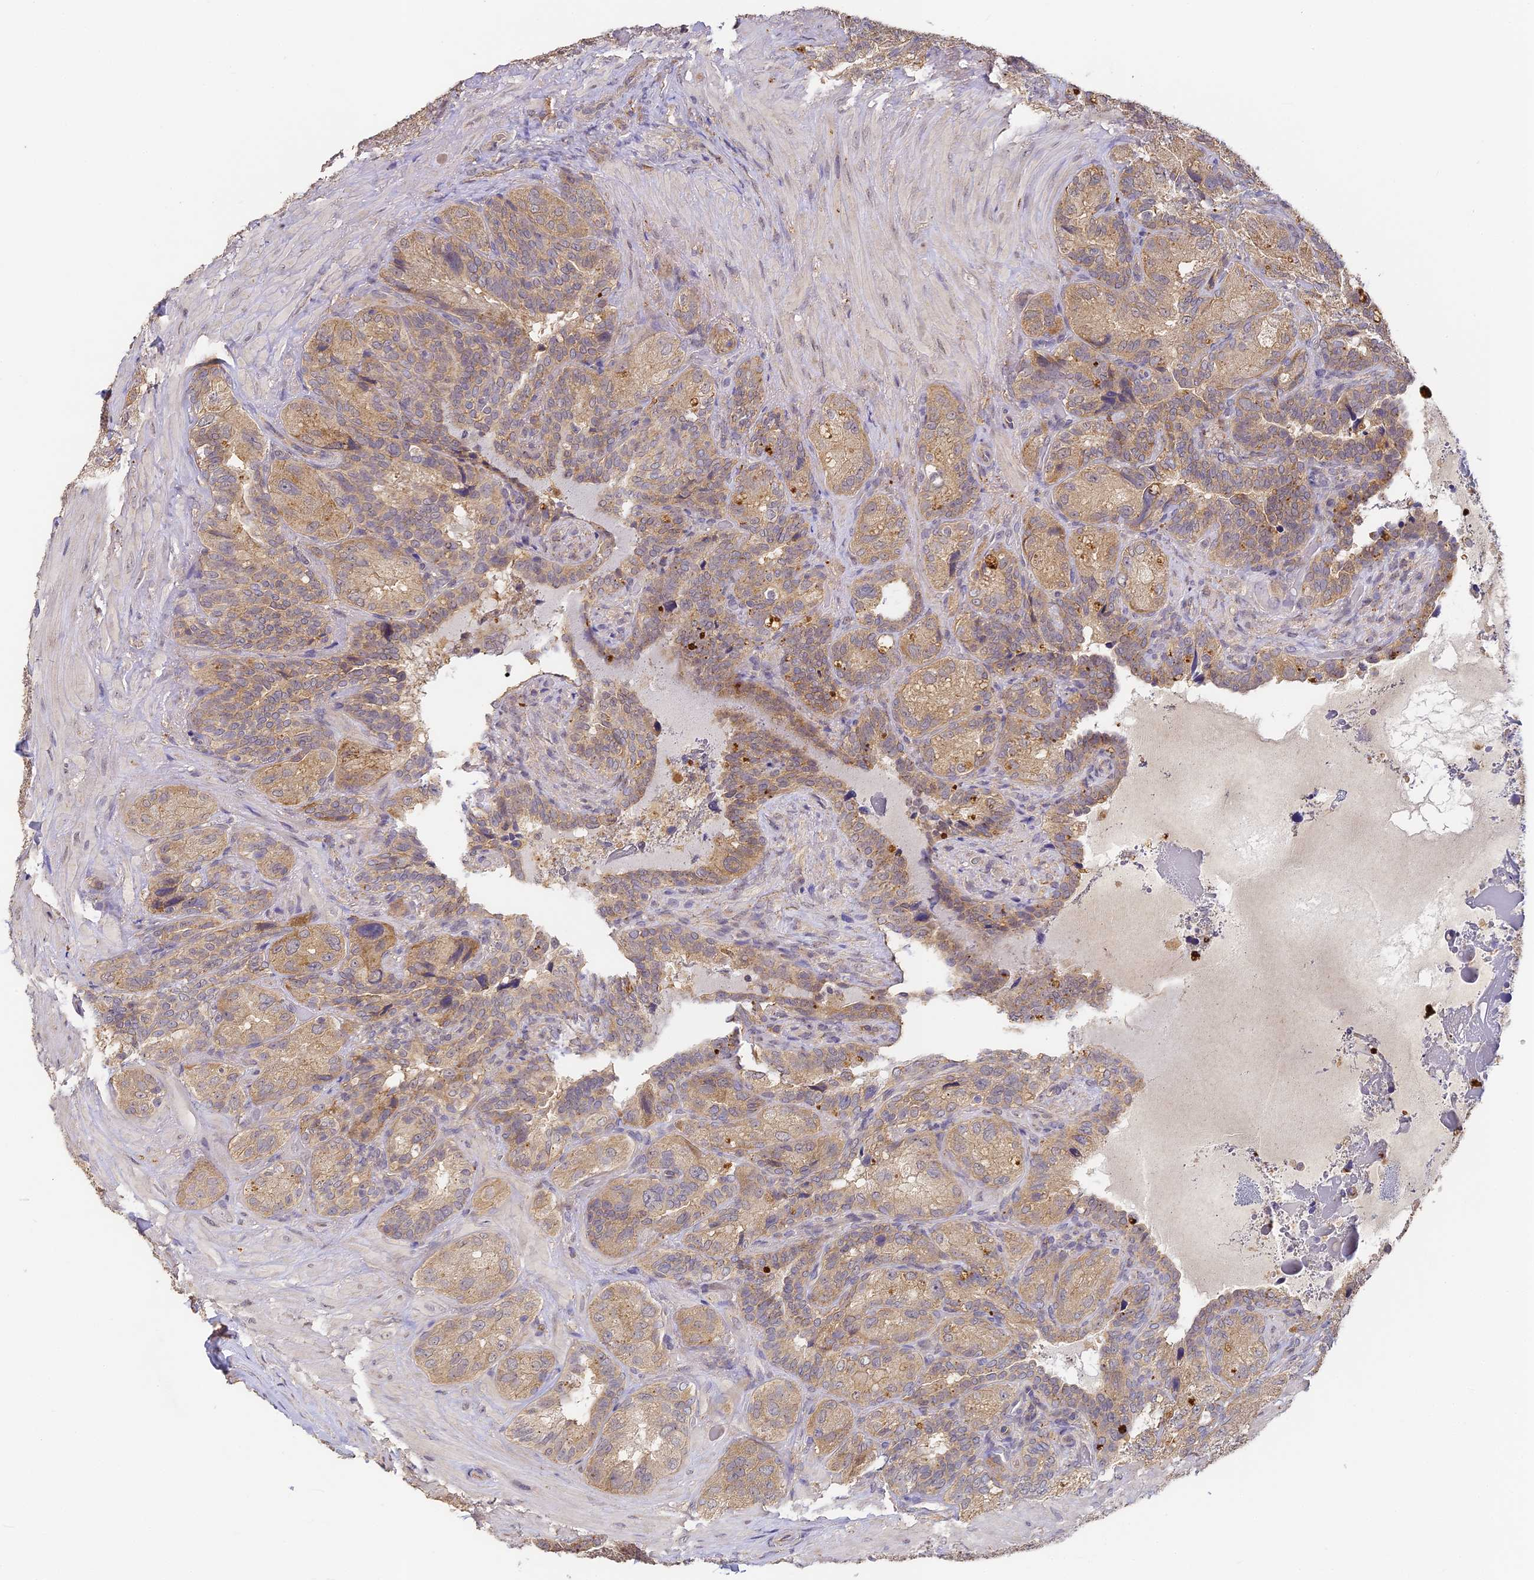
{"staining": {"intensity": "moderate", "quantity": ">75%", "location": "cytoplasmic/membranous"}, "tissue": "seminal vesicle", "cell_type": "Glandular cells", "image_type": "normal", "snomed": [{"axis": "morphology", "description": "Normal tissue, NOS"}, {"axis": "topography", "description": "Seminal veicle"}, {"axis": "topography", "description": "Peripheral nerve tissue"}], "caption": "A medium amount of moderate cytoplasmic/membranous staining is appreciated in about >75% of glandular cells in normal seminal vesicle.", "gene": "YAE1", "patient": {"sex": "male", "age": 67}}